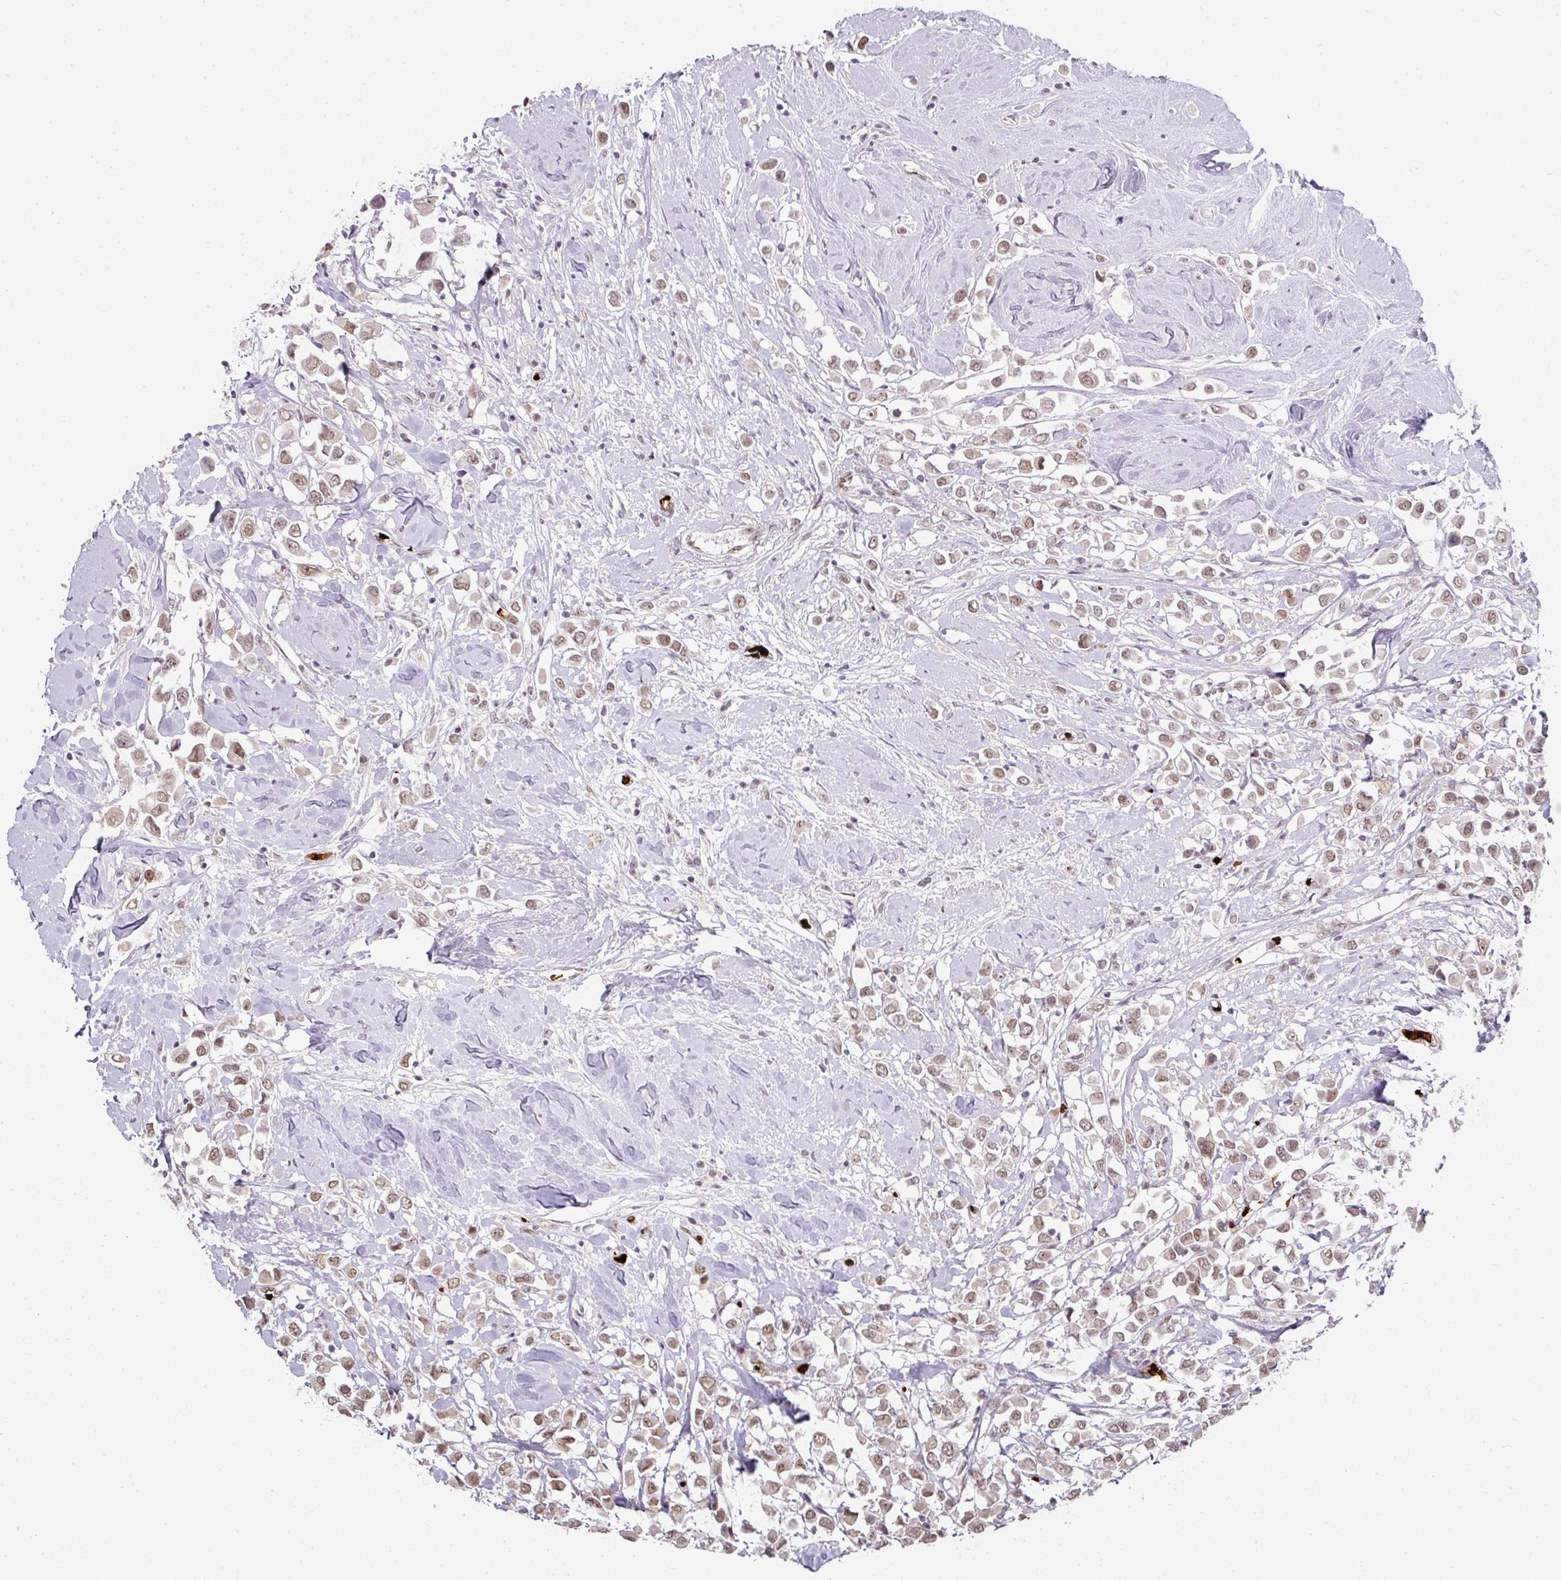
{"staining": {"intensity": "weak", "quantity": ">75%", "location": "nuclear"}, "tissue": "breast cancer", "cell_type": "Tumor cells", "image_type": "cancer", "snomed": [{"axis": "morphology", "description": "Duct carcinoma"}, {"axis": "topography", "description": "Breast"}], "caption": "IHC of human breast cancer displays low levels of weak nuclear expression in about >75% of tumor cells.", "gene": "NEIL1", "patient": {"sex": "female", "age": 61}}